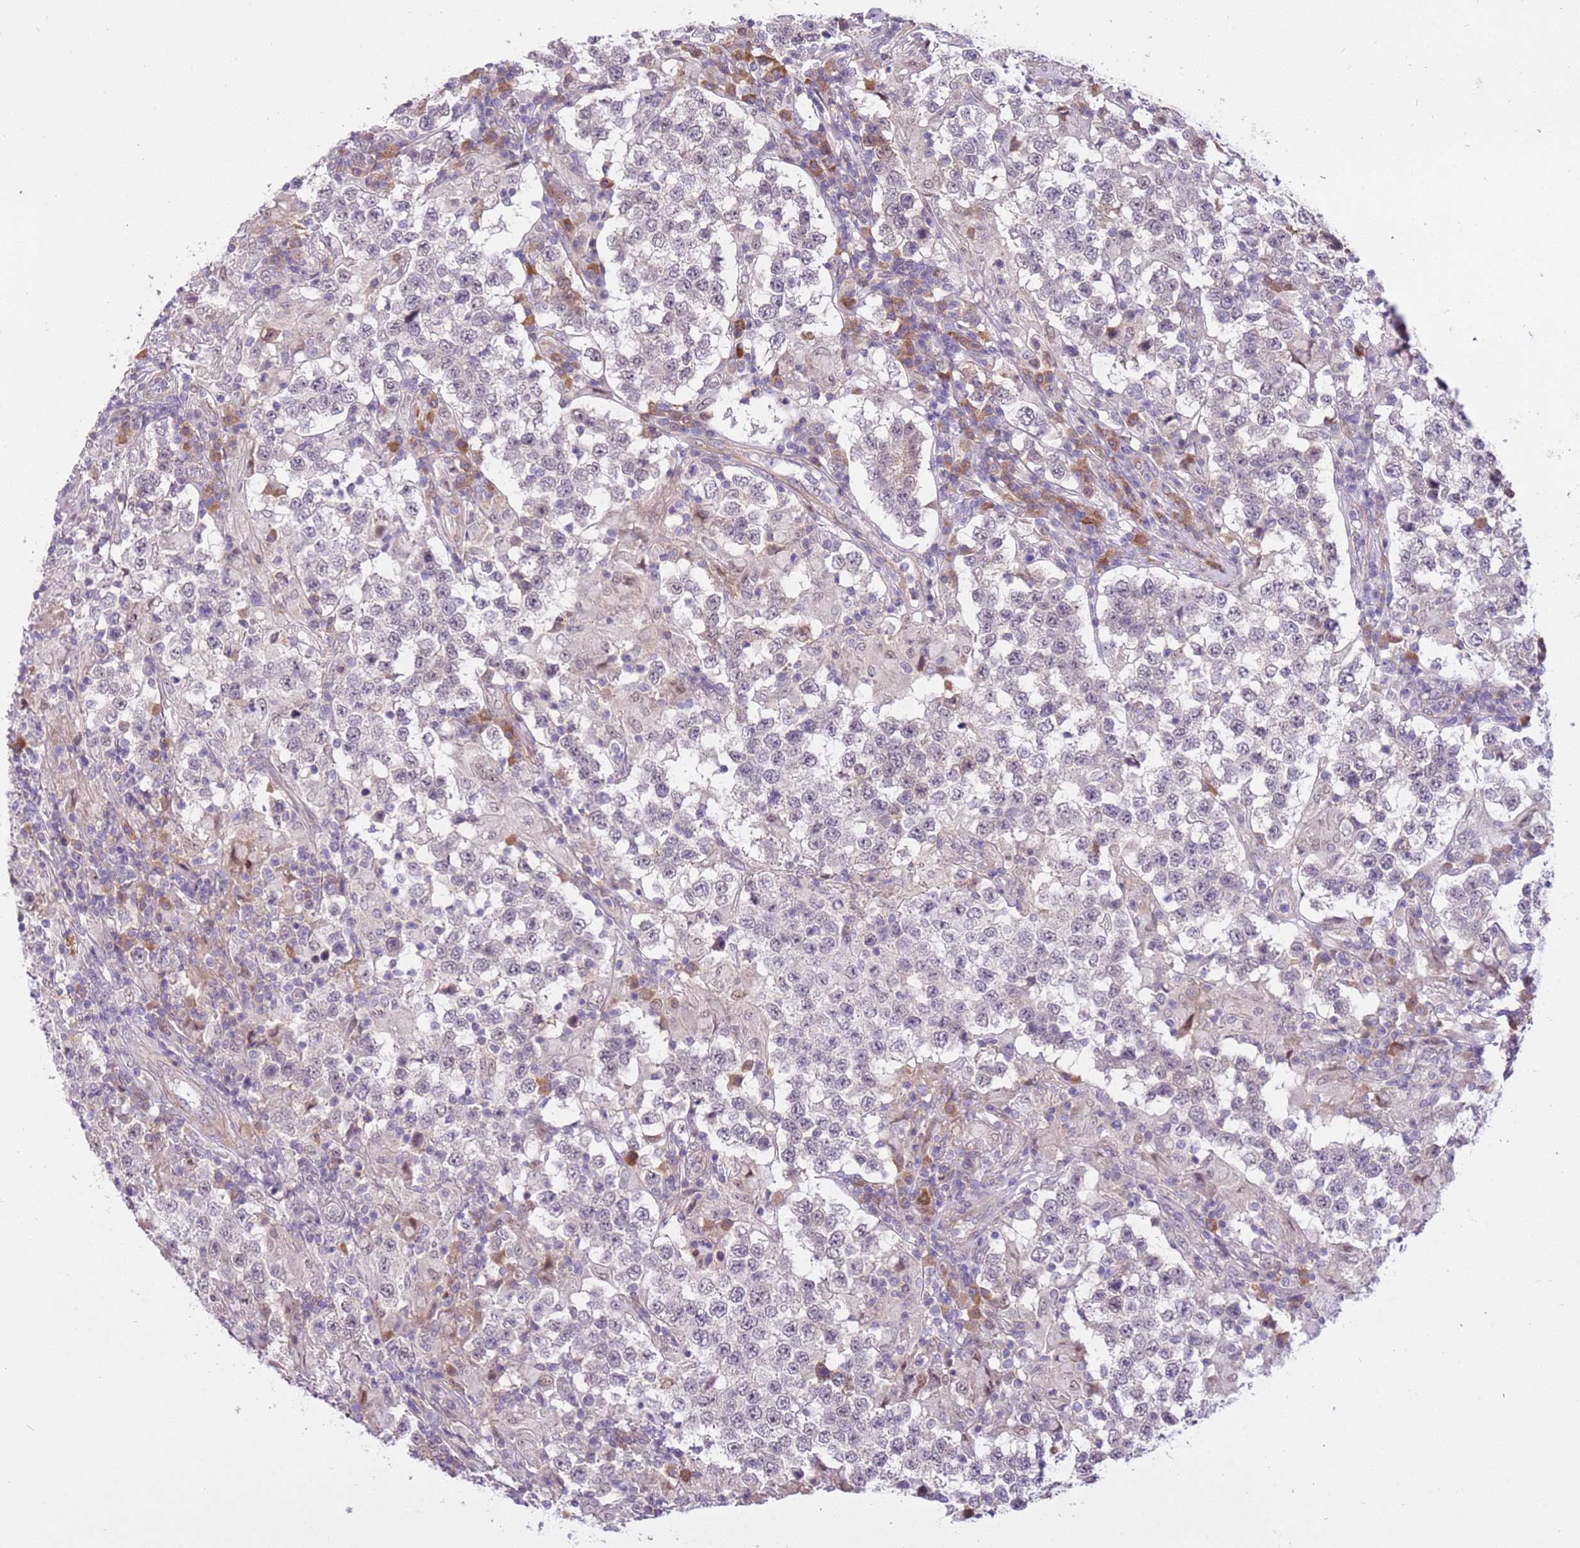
{"staining": {"intensity": "negative", "quantity": "none", "location": "none"}, "tissue": "testis cancer", "cell_type": "Tumor cells", "image_type": "cancer", "snomed": [{"axis": "morphology", "description": "Seminoma, NOS"}, {"axis": "morphology", "description": "Carcinoma, Embryonal, NOS"}, {"axis": "topography", "description": "Testis"}], "caption": "The immunohistochemistry (IHC) photomicrograph has no significant expression in tumor cells of seminoma (testis) tissue.", "gene": "MAGEF1", "patient": {"sex": "male", "age": 41}}